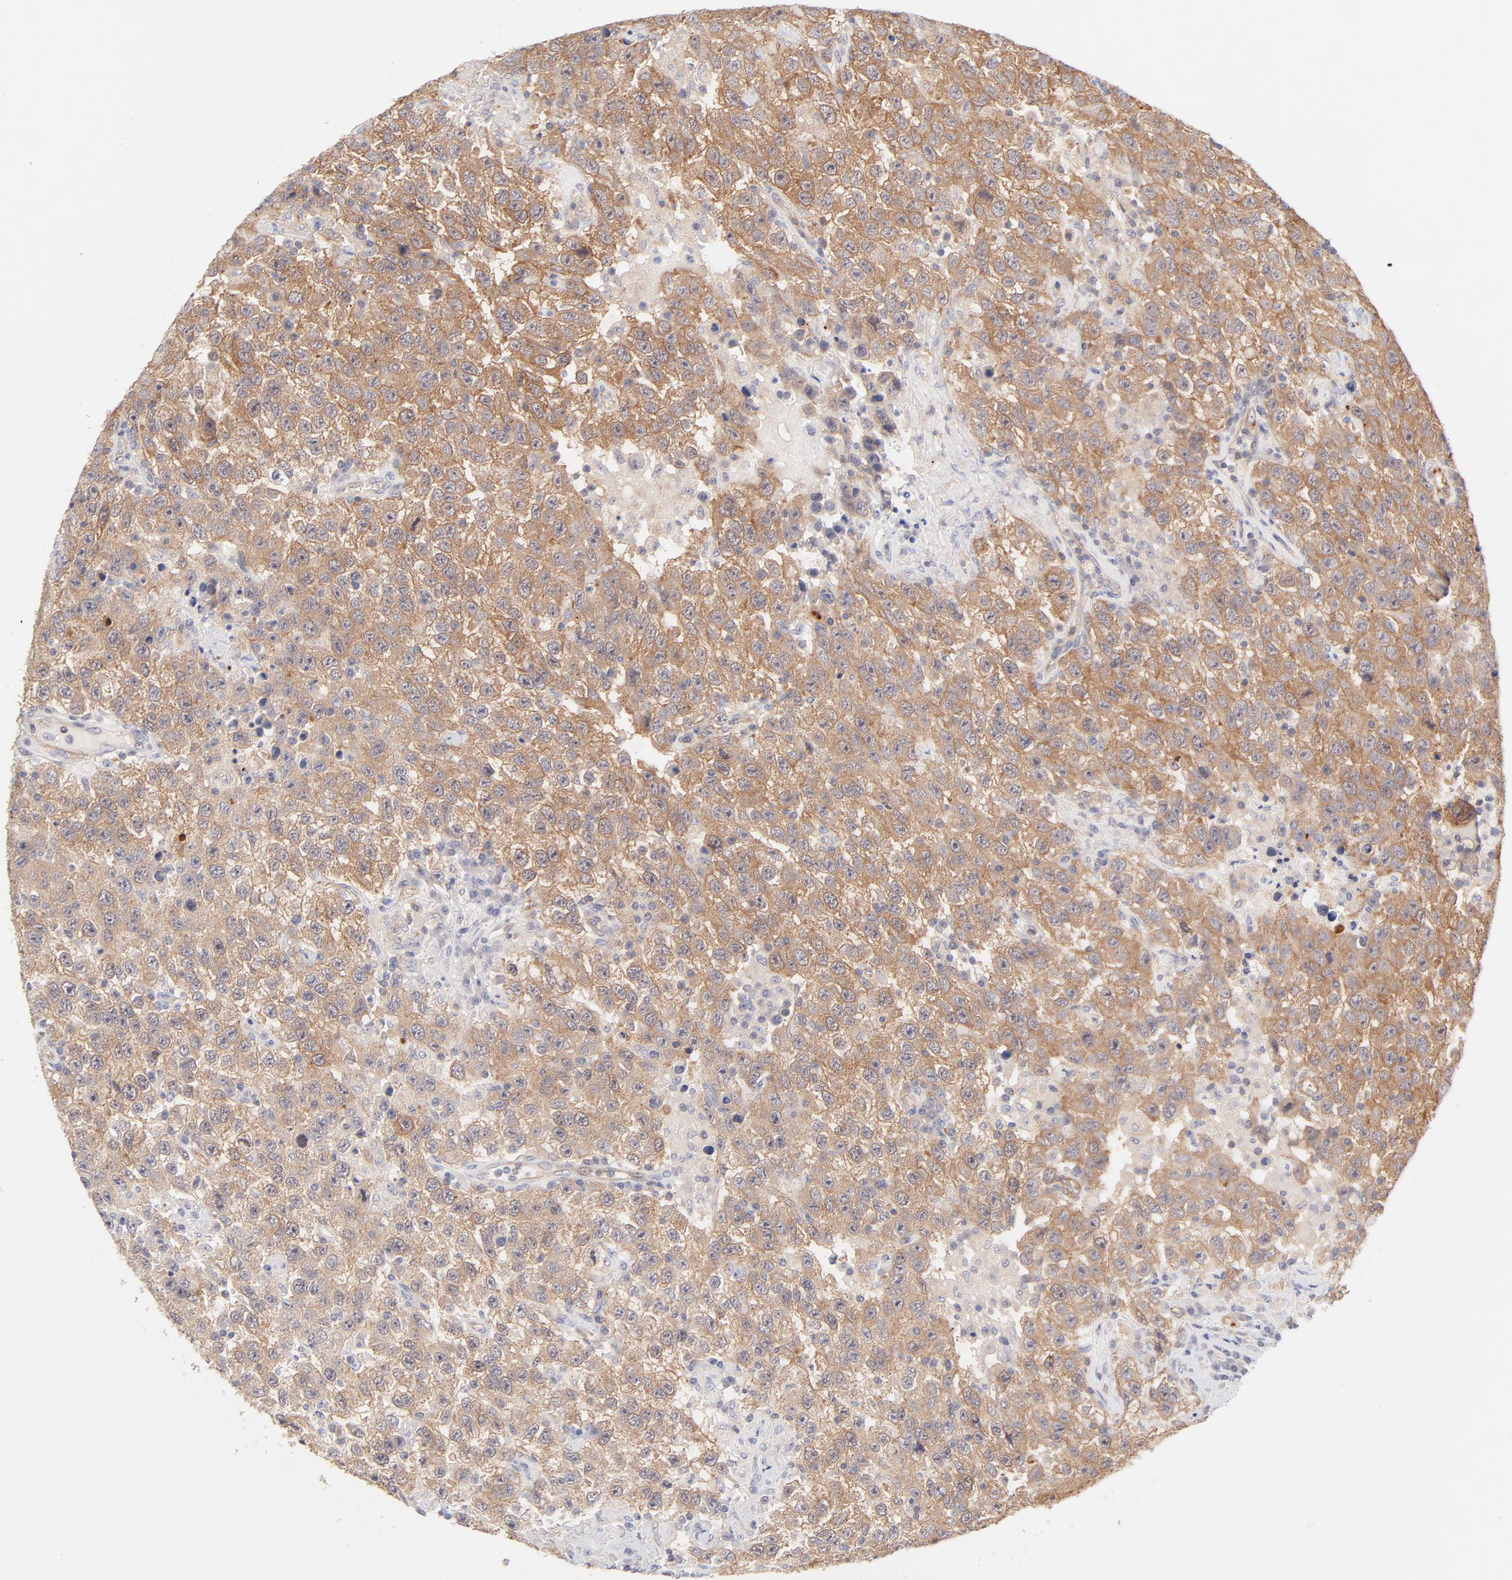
{"staining": {"intensity": "strong", "quantity": ">75%", "location": "cytoplasmic/membranous"}, "tissue": "testis cancer", "cell_type": "Tumor cells", "image_type": "cancer", "snomed": [{"axis": "morphology", "description": "Seminoma, NOS"}, {"axis": "topography", "description": "Testis"}], "caption": "Strong cytoplasmic/membranous protein expression is seen in approximately >75% of tumor cells in testis cancer (seminoma). (IHC, brightfield microscopy, high magnification).", "gene": "LDLRAP1", "patient": {"sex": "male", "age": 41}}